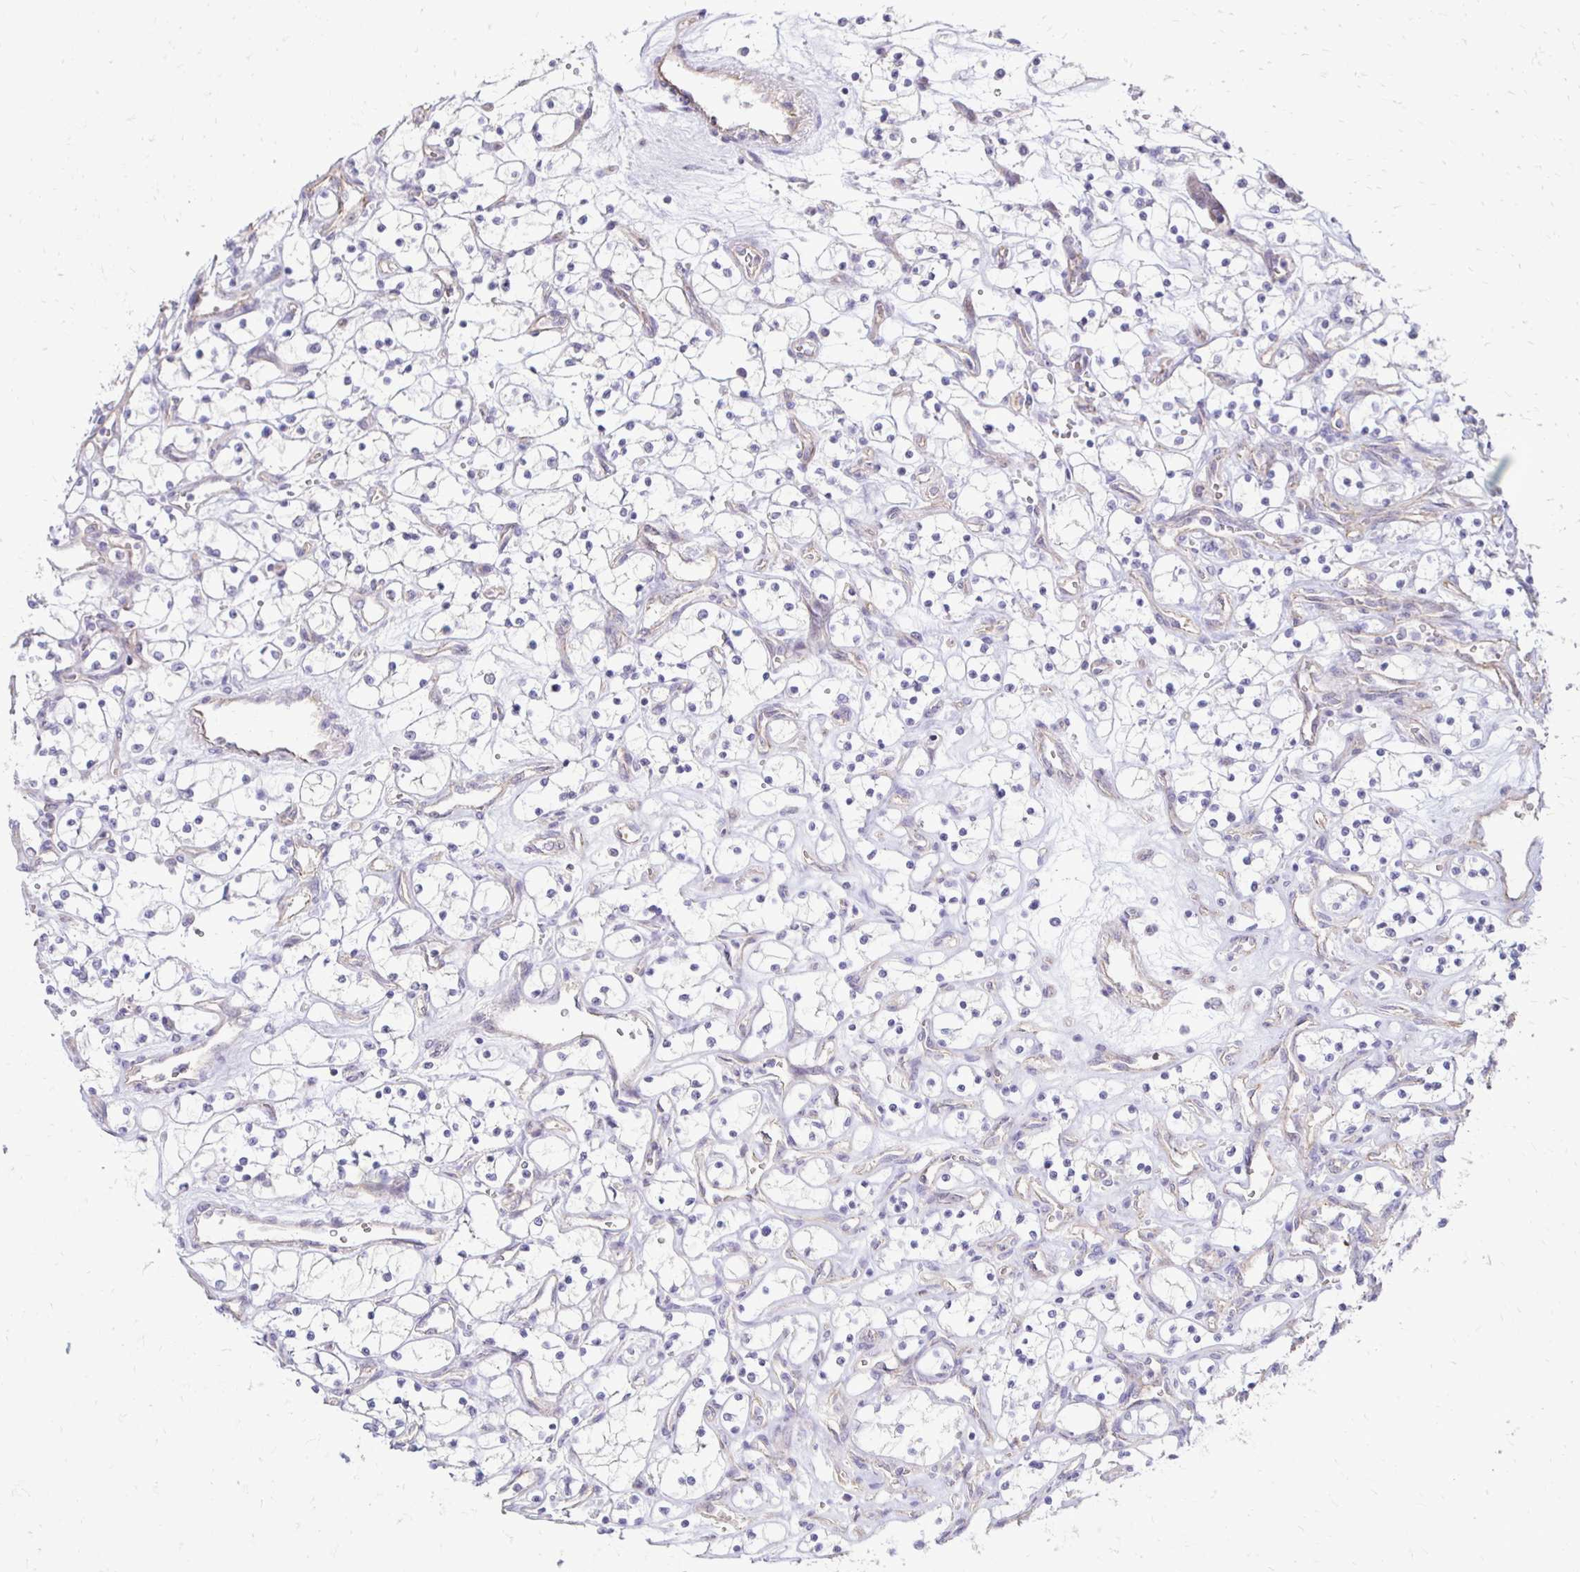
{"staining": {"intensity": "negative", "quantity": "none", "location": "none"}, "tissue": "renal cancer", "cell_type": "Tumor cells", "image_type": "cancer", "snomed": [{"axis": "morphology", "description": "Adenocarcinoma, NOS"}, {"axis": "topography", "description": "Kidney"}], "caption": "A micrograph of human adenocarcinoma (renal) is negative for staining in tumor cells.", "gene": "GAS2", "patient": {"sex": "female", "age": 69}}